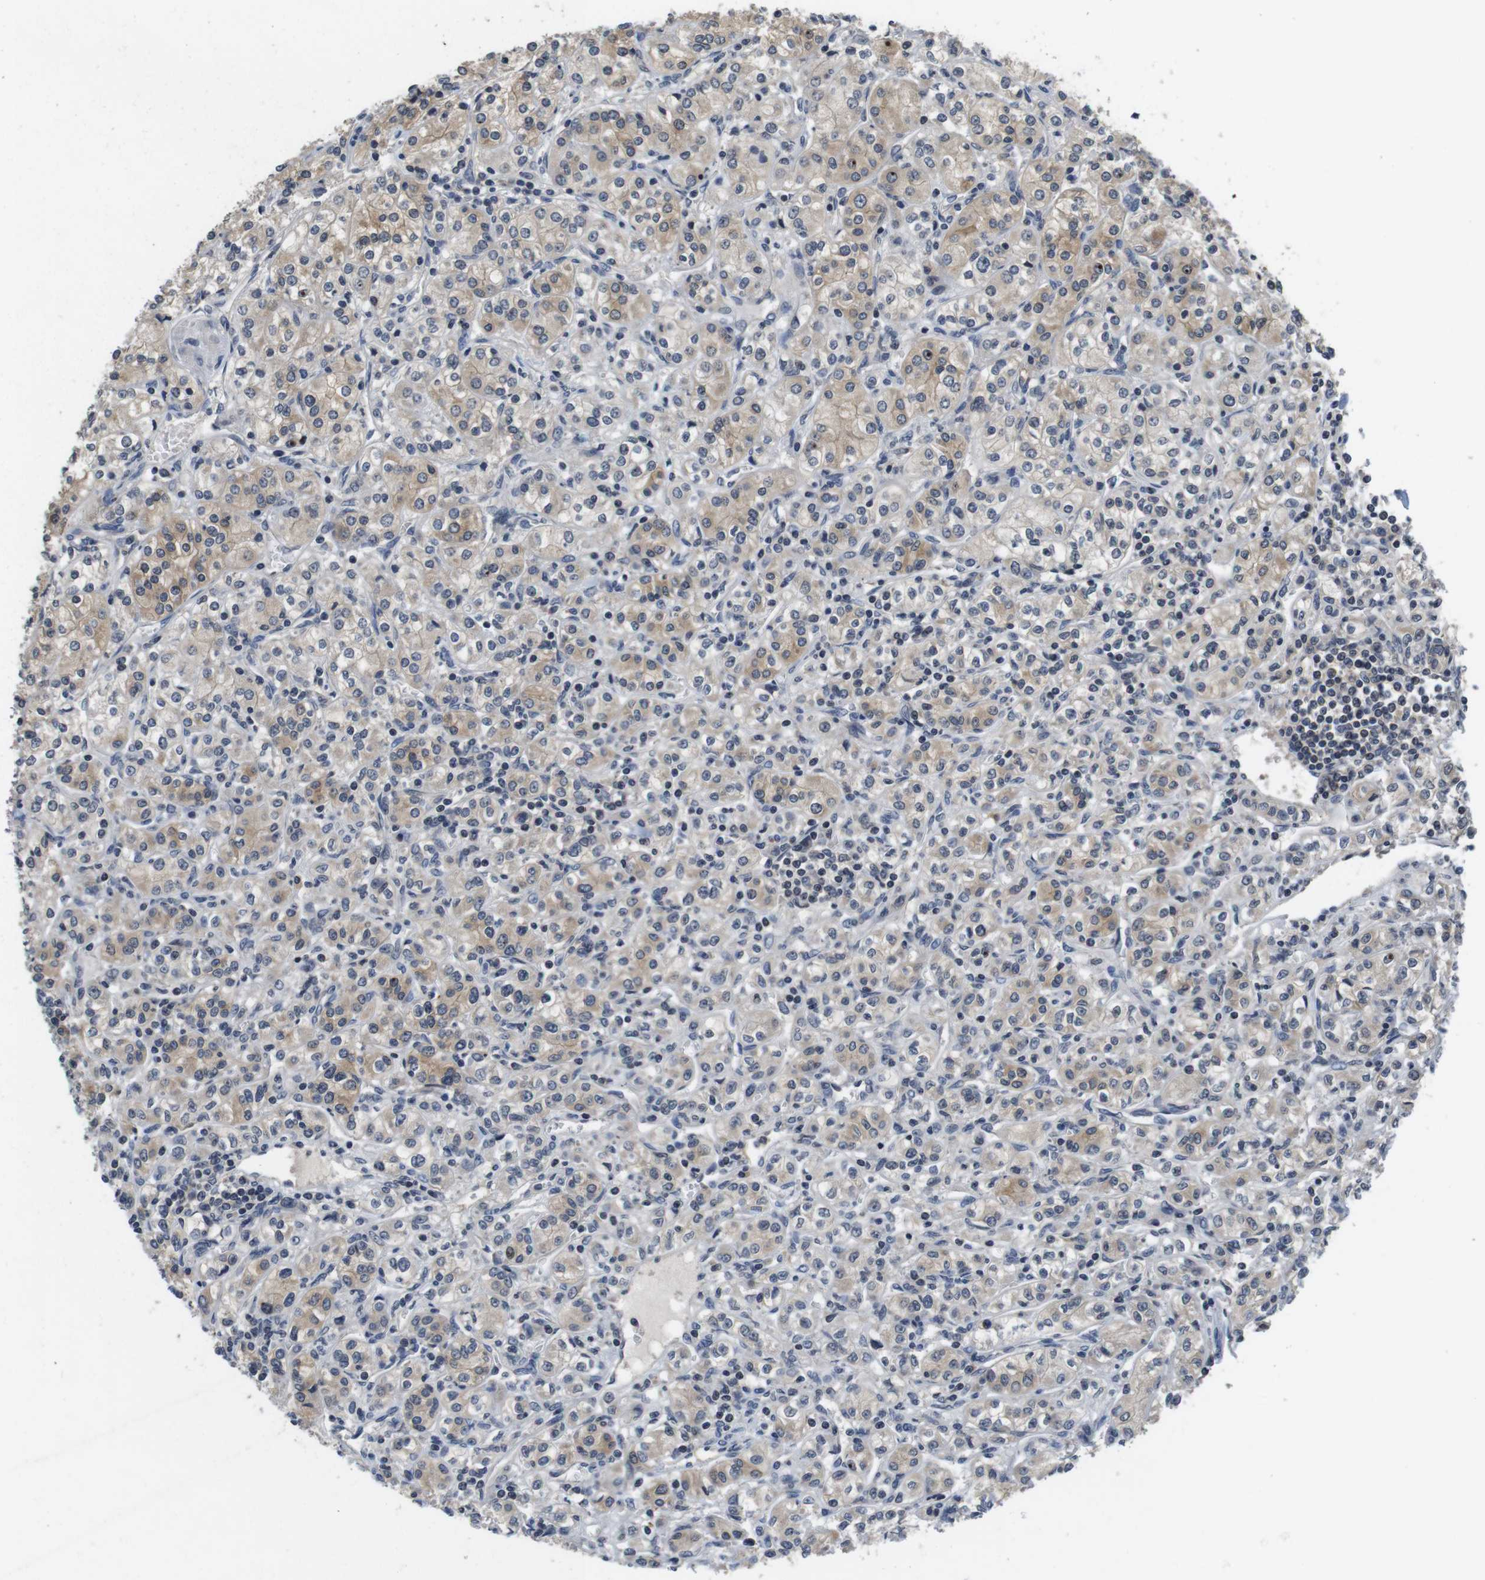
{"staining": {"intensity": "weak", "quantity": ">75%", "location": "cytoplasmic/membranous"}, "tissue": "renal cancer", "cell_type": "Tumor cells", "image_type": "cancer", "snomed": [{"axis": "morphology", "description": "Adenocarcinoma, NOS"}, {"axis": "topography", "description": "Kidney"}], "caption": "Adenocarcinoma (renal) stained with a protein marker demonstrates weak staining in tumor cells.", "gene": "FADD", "patient": {"sex": "male", "age": 77}}